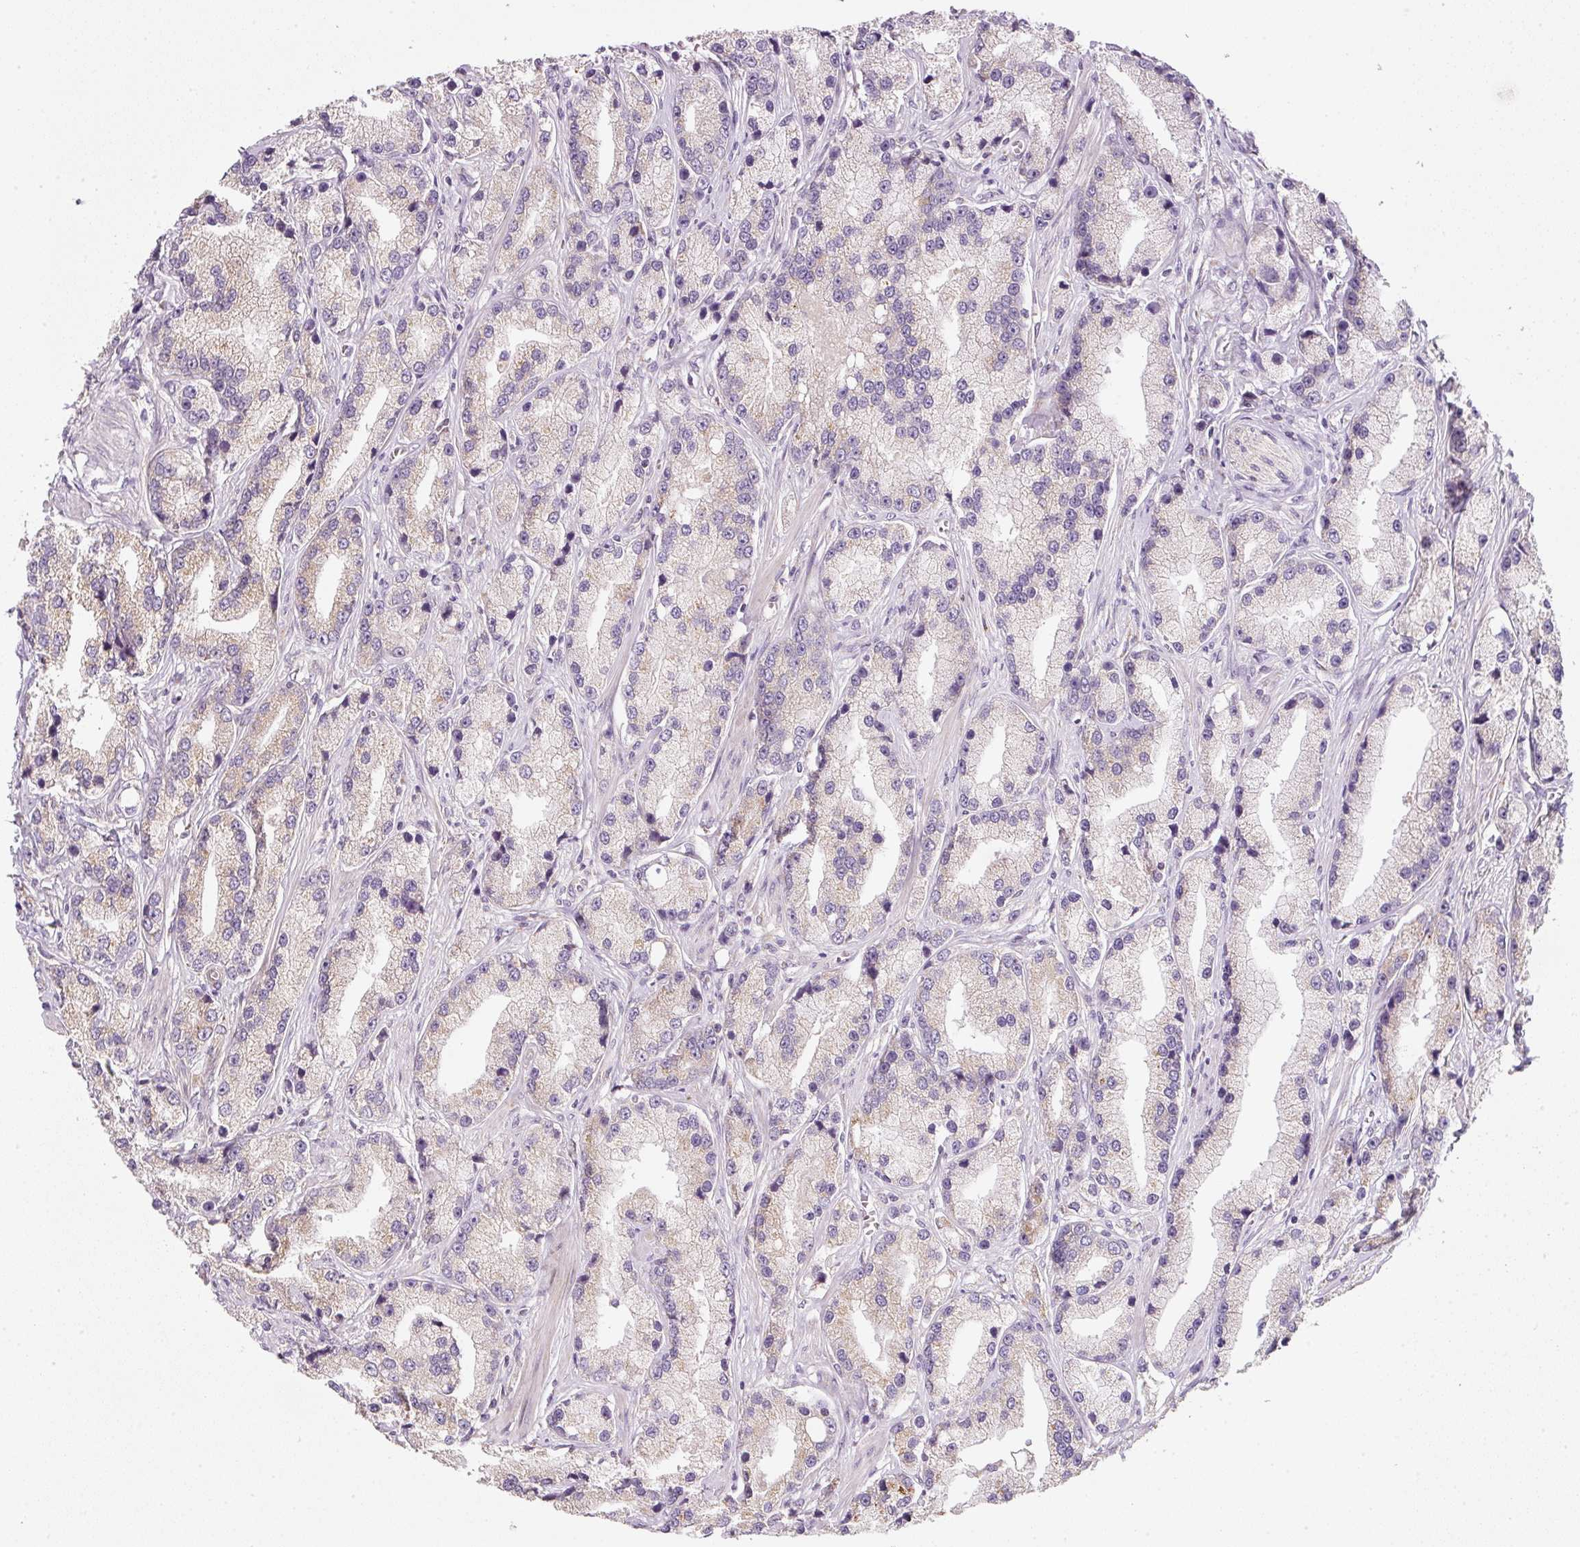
{"staining": {"intensity": "moderate", "quantity": "25%-75%", "location": "cytoplasmic/membranous"}, "tissue": "prostate cancer", "cell_type": "Tumor cells", "image_type": "cancer", "snomed": [{"axis": "morphology", "description": "Adenocarcinoma, High grade"}, {"axis": "topography", "description": "Prostate"}], "caption": "This photomicrograph displays immunohistochemistry (IHC) staining of prostate cancer (adenocarcinoma (high-grade)), with medium moderate cytoplasmic/membranous staining in about 25%-75% of tumor cells.", "gene": "FAM78B", "patient": {"sex": "male", "age": 74}}